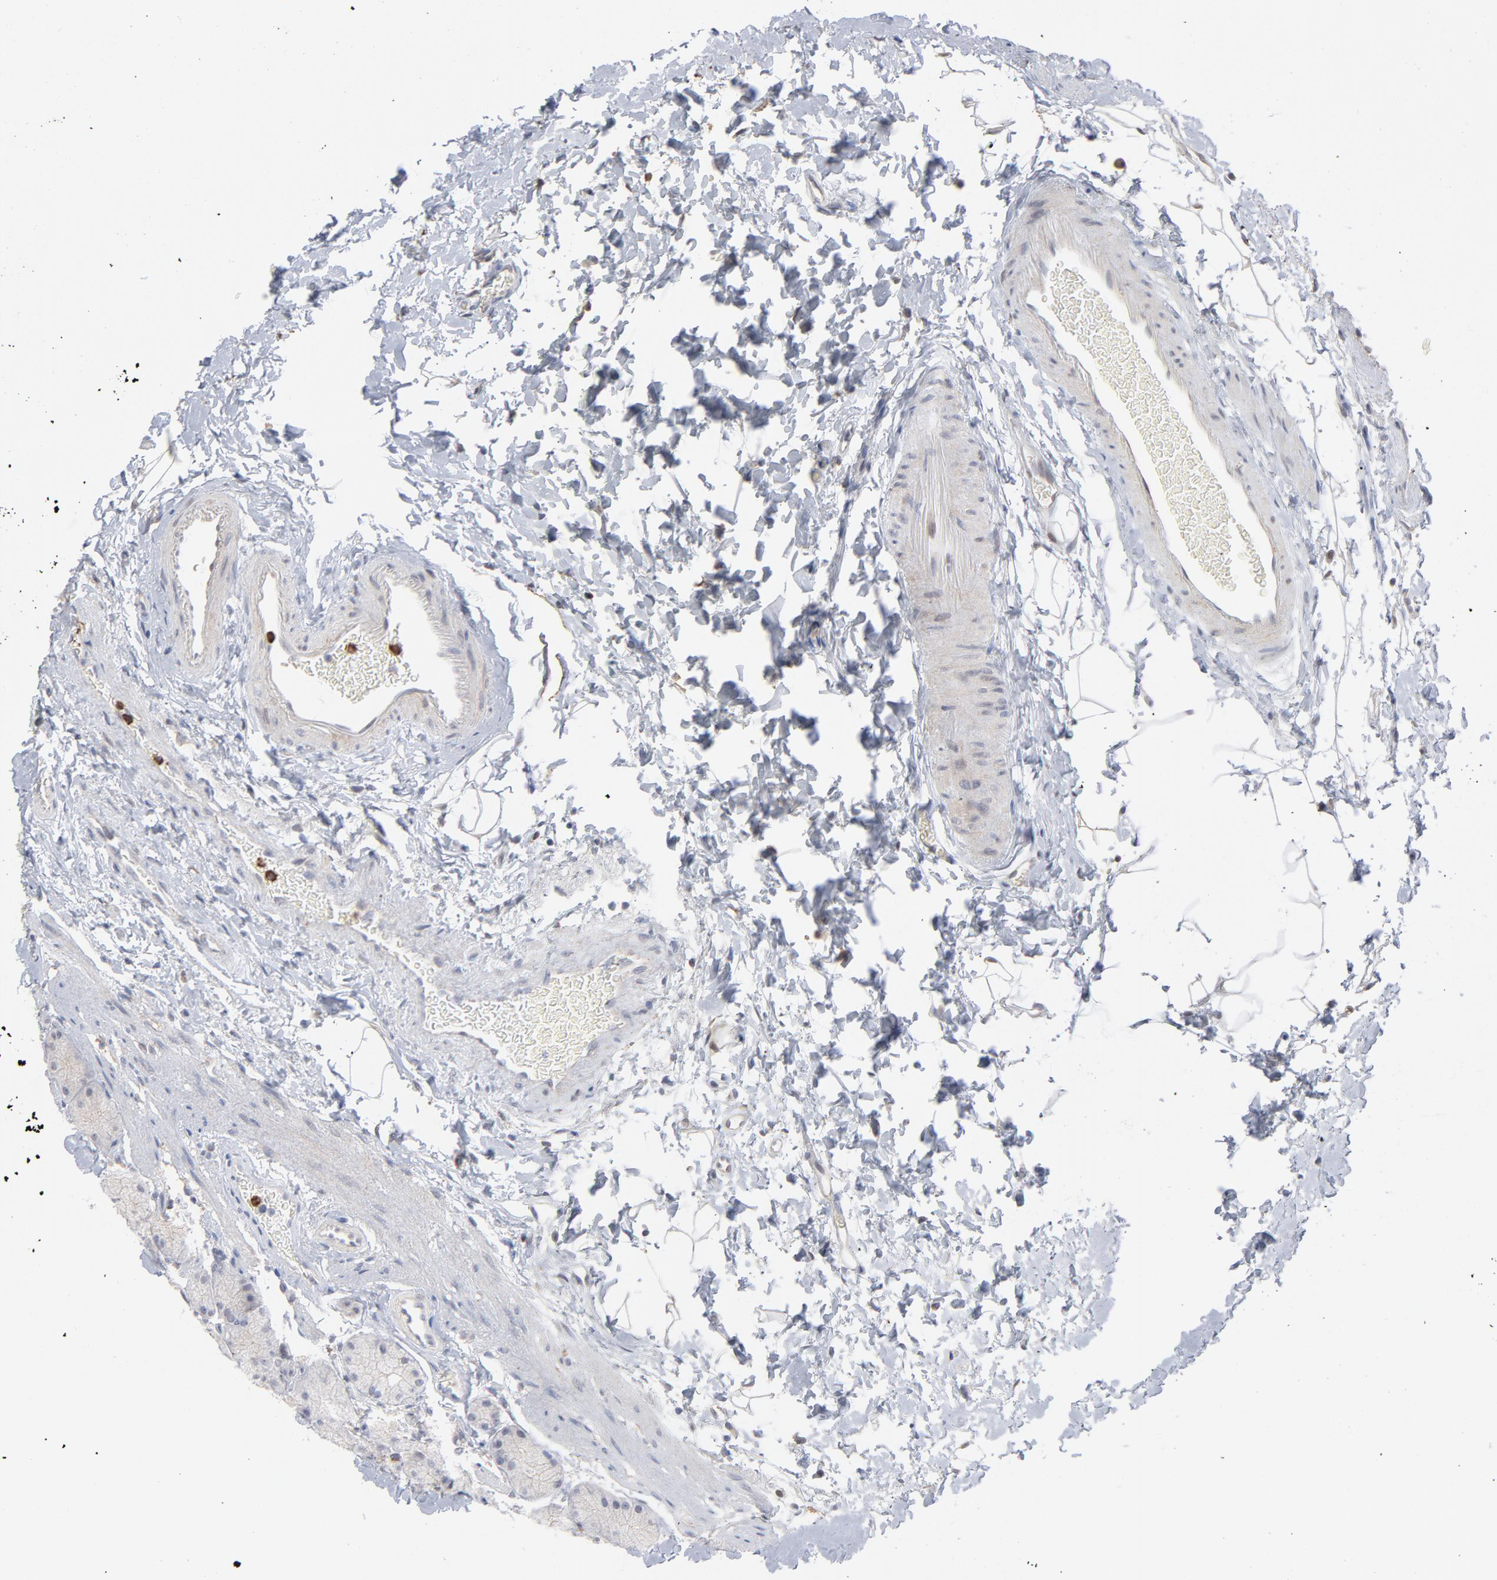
{"staining": {"intensity": "weak", "quantity": "<25%", "location": "nuclear"}, "tissue": "stomach", "cell_type": "Glandular cells", "image_type": "normal", "snomed": [{"axis": "morphology", "description": "Normal tissue, NOS"}, {"axis": "topography", "description": "Stomach, upper"}, {"axis": "topography", "description": "Stomach"}], "caption": "Immunohistochemistry (IHC) of normal stomach displays no positivity in glandular cells. The staining was performed using DAB to visualize the protein expression in brown, while the nuclei were stained in blue with hematoxylin (Magnification: 20x).", "gene": "PNMA1", "patient": {"sex": "male", "age": 76}}